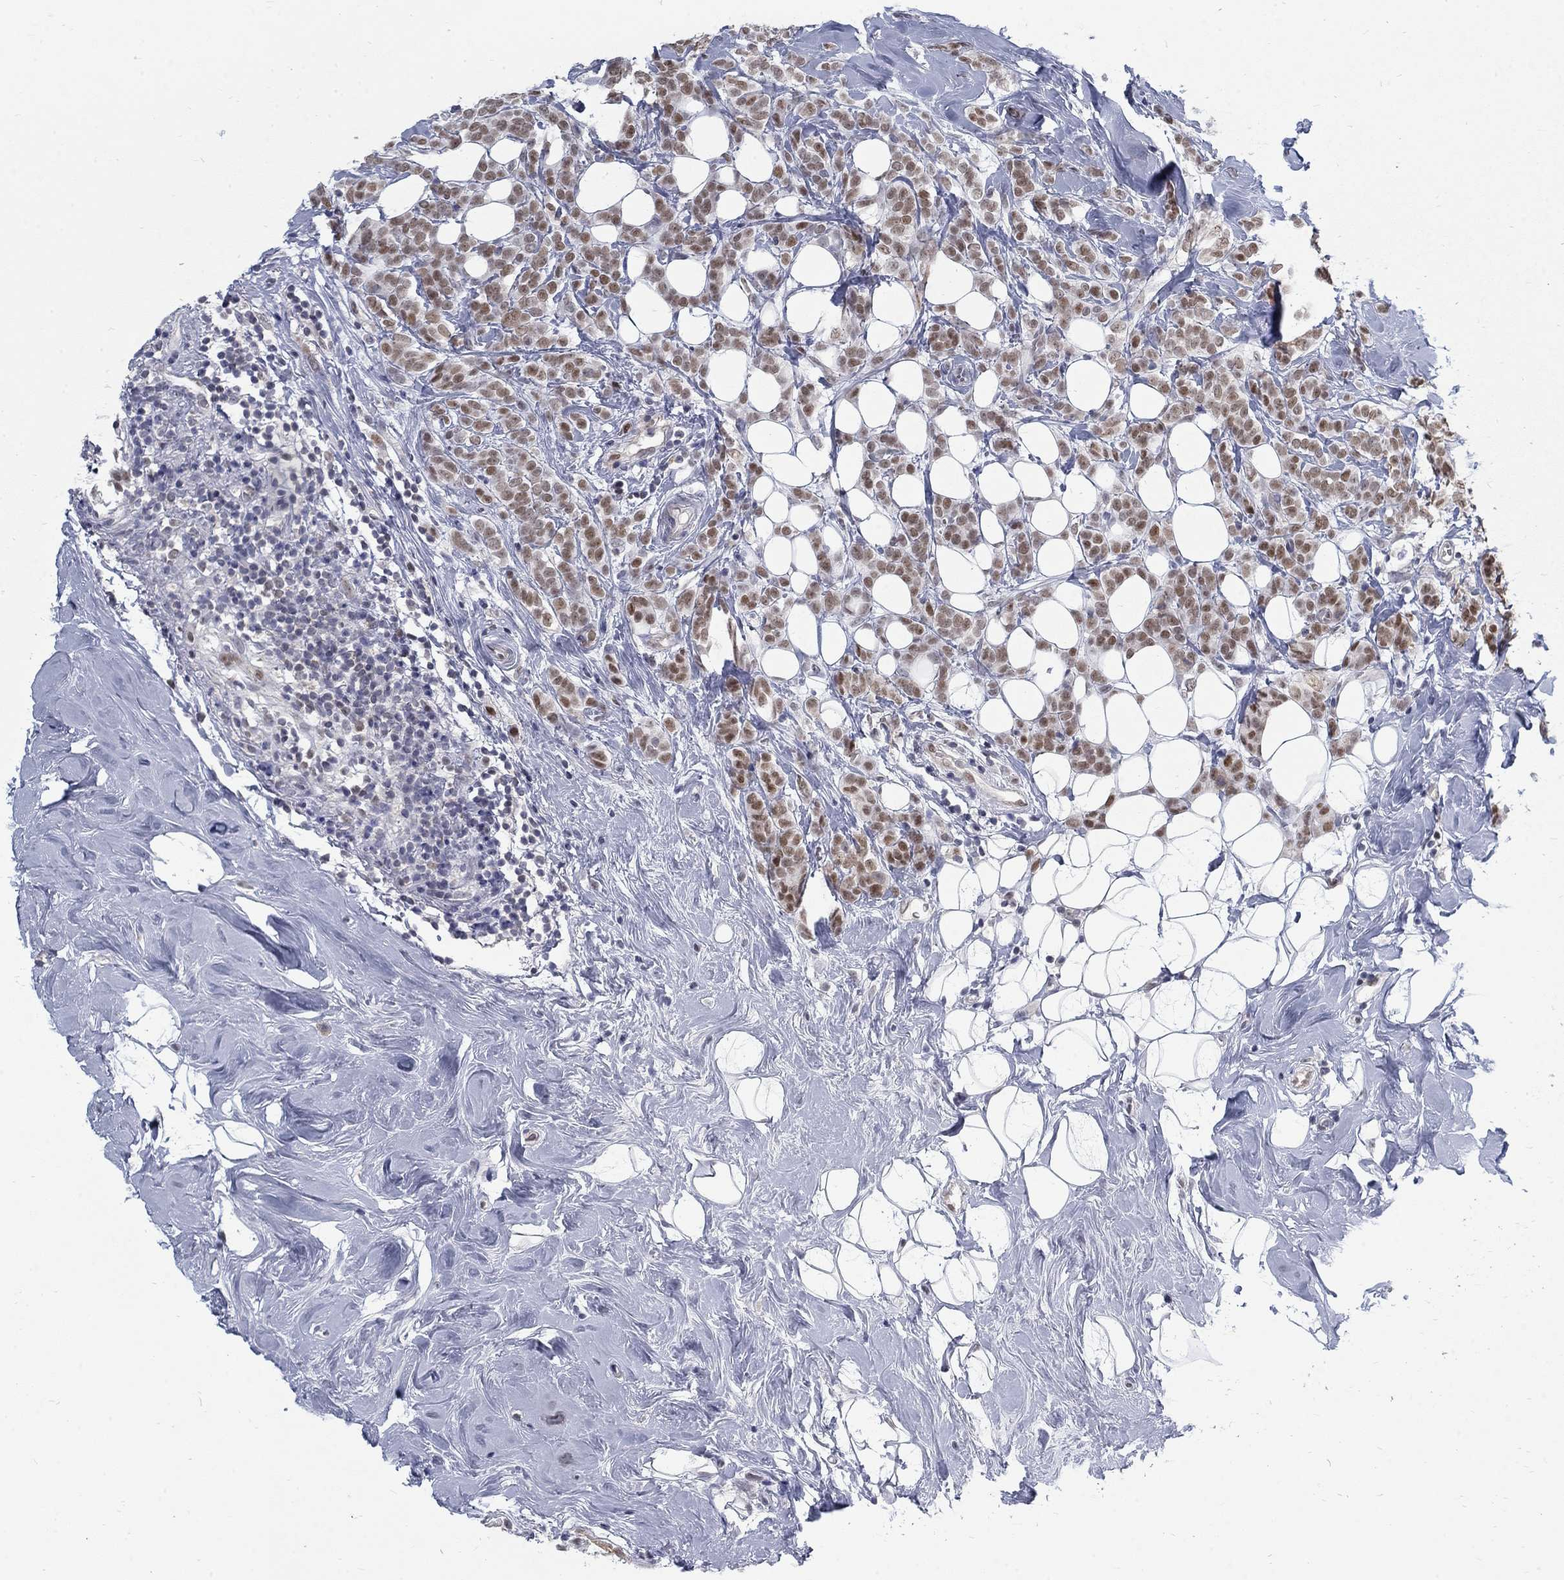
{"staining": {"intensity": "strong", "quantity": "25%-75%", "location": "nuclear"}, "tissue": "breast cancer", "cell_type": "Tumor cells", "image_type": "cancer", "snomed": [{"axis": "morphology", "description": "Lobular carcinoma"}, {"axis": "topography", "description": "Breast"}], "caption": "Strong nuclear protein expression is seen in approximately 25%-75% of tumor cells in breast cancer.", "gene": "GCFC2", "patient": {"sex": "female", "age": 49}}